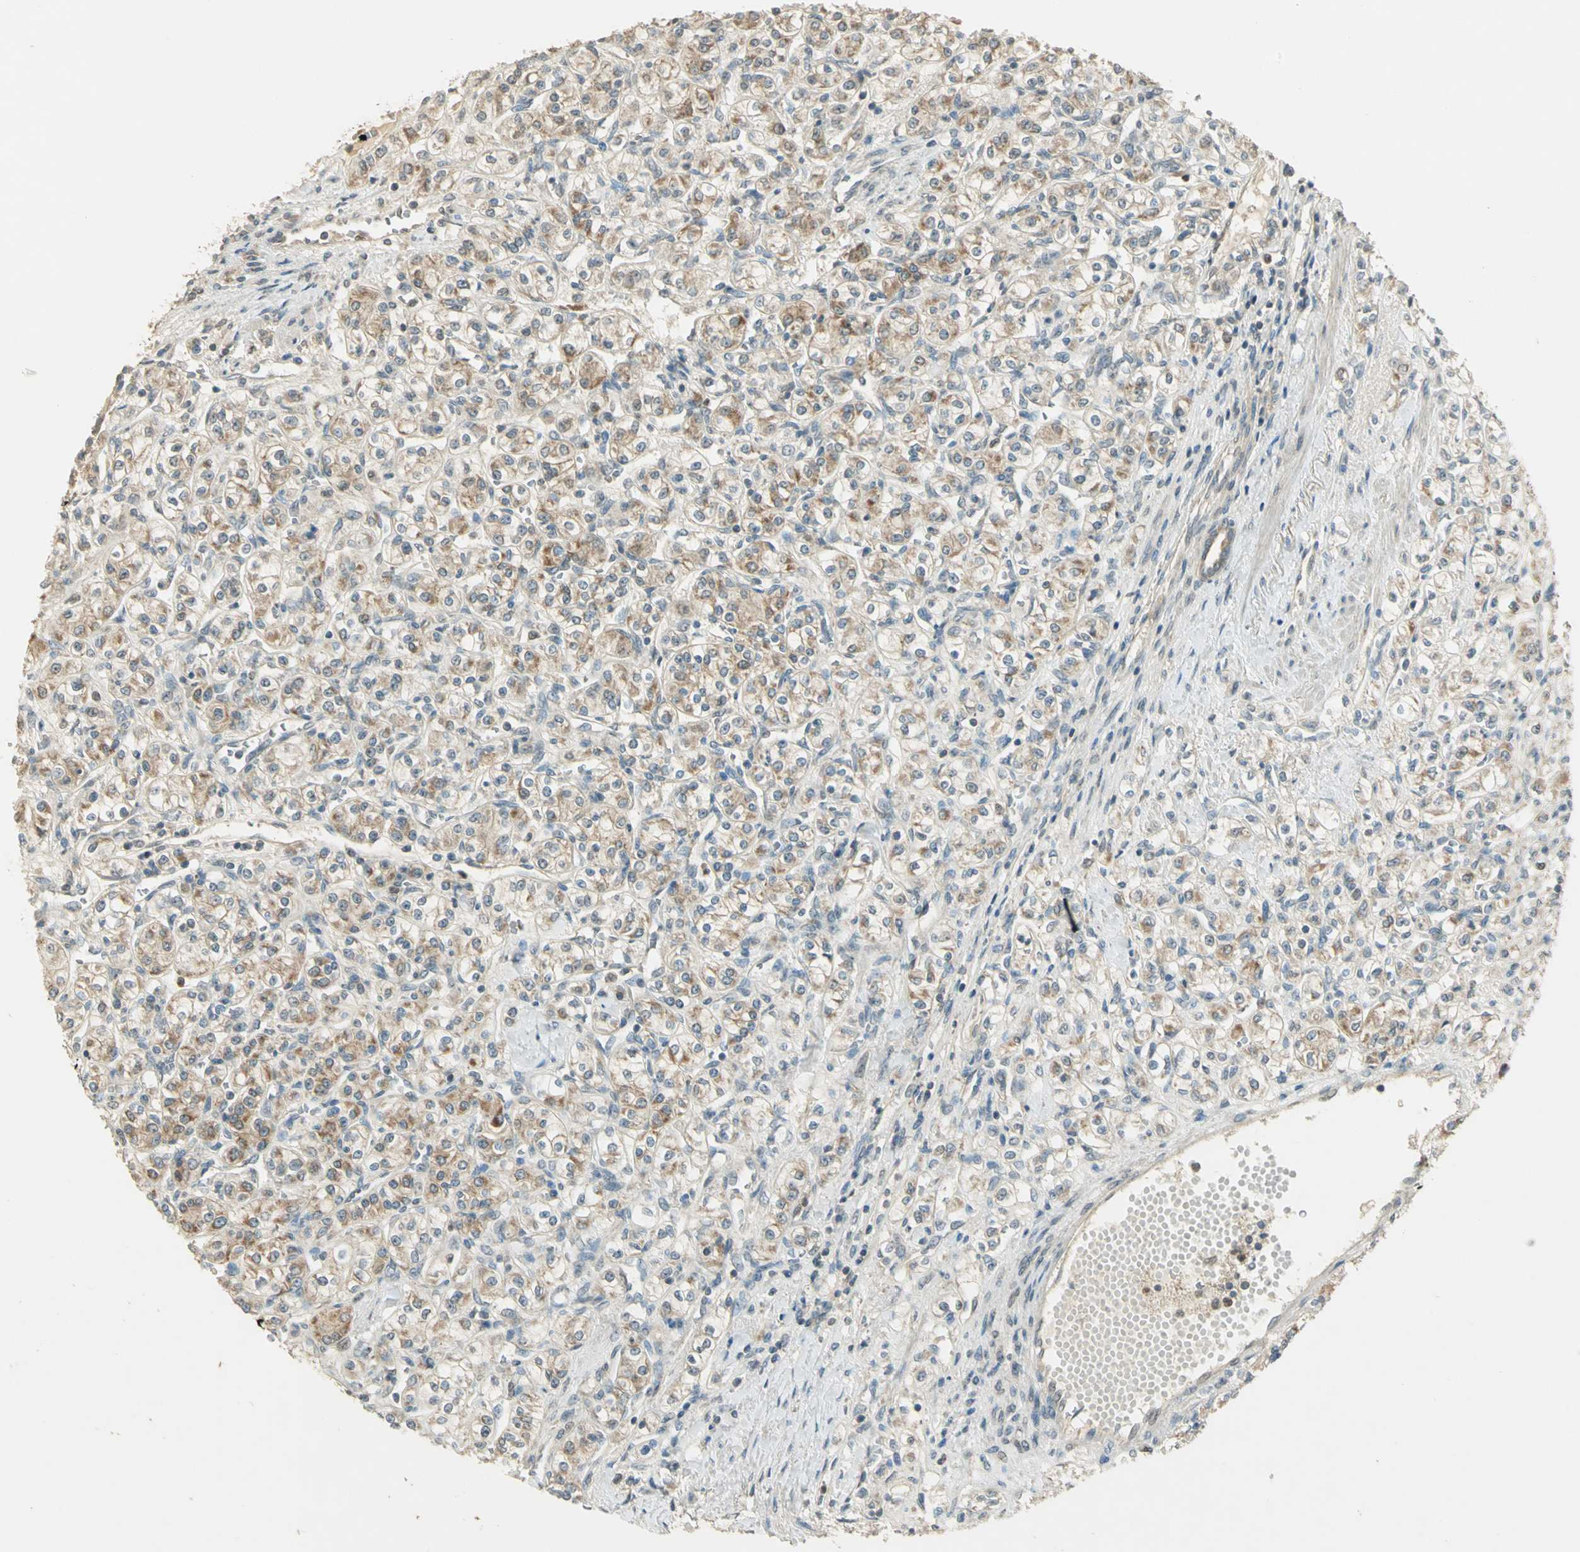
{"staining": {"intensity": "moderate", "quantity": "25%-75%", "location": "cytoplasmic/membranous"}, "tissue": "renal cancer", "cell_type": "Tumor cells", "image_type": "cancer", "snomed": [{"axis": "morphology", "description": "Adenocarcinoma, NOS"}, {"axis": "topography", "description": "Kidney"}], "caption": "The immunohistochemical stain highlights moderate cytoplasmic/membranous positivity in tumor cells of renal adenocarcinoma tissue.", "gene": "BIRC2", "patient": {"sex": "male", "age": 77}}